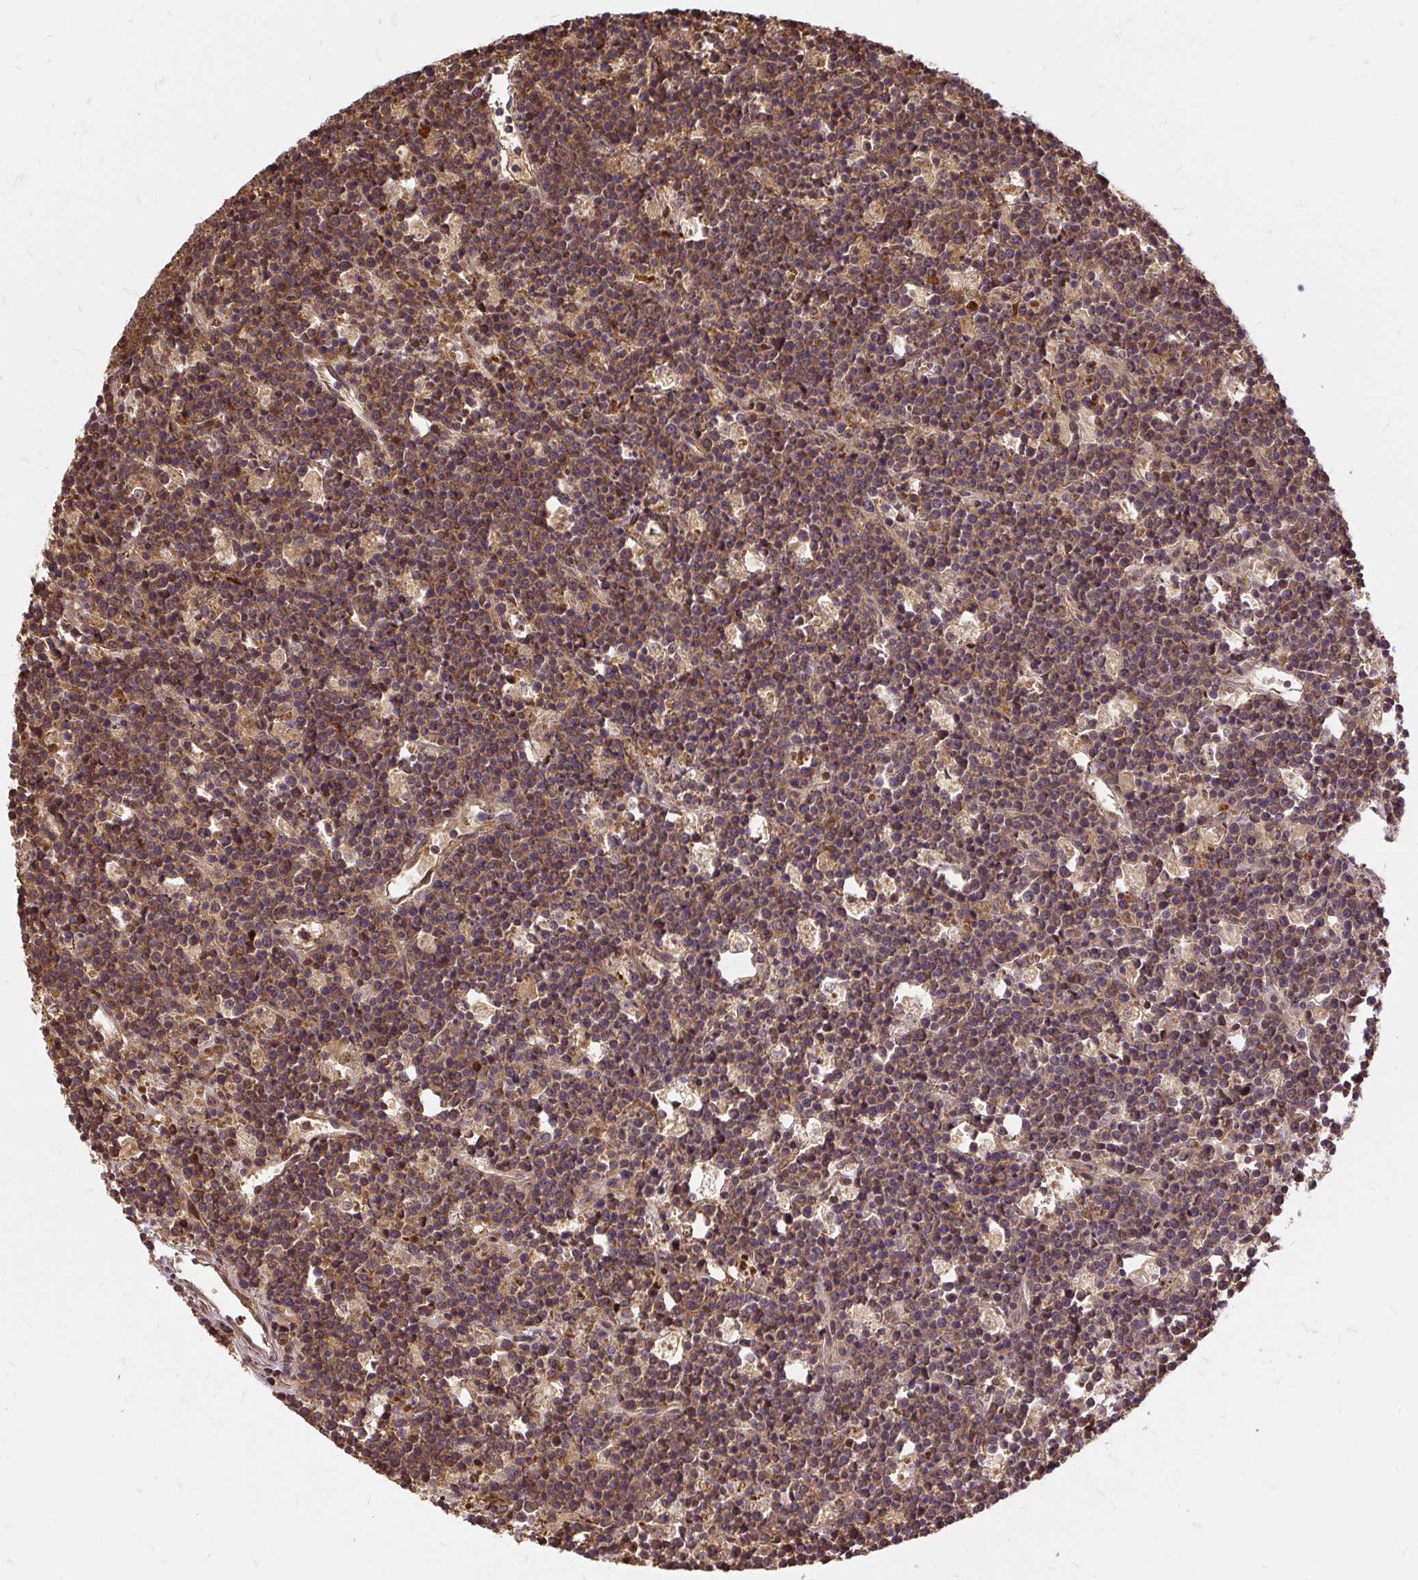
{"staining": {"intensity": "moderate", "quantity": "25%-75%", "location": "cytoplasmic/membranous"}, "tissue": "lymphoma", "cell_type": "Tumor cells", "image_type": "cancer", "snomed": [{"axis": "morphology", "description": "Malignant lymphoma, non-Hodgkin's type, High grade"}, {"axis": "topography", "description": "Ovary"}], "caption": "Immunohistochemical staining of human lymphoma demonstrates medium levels of moderate cytoplasmic/membranous protein staining in approximately 25%-75% of tumor cells.", "gene": "AP5S1", "patient": {"sex": "female", "age": 56}}